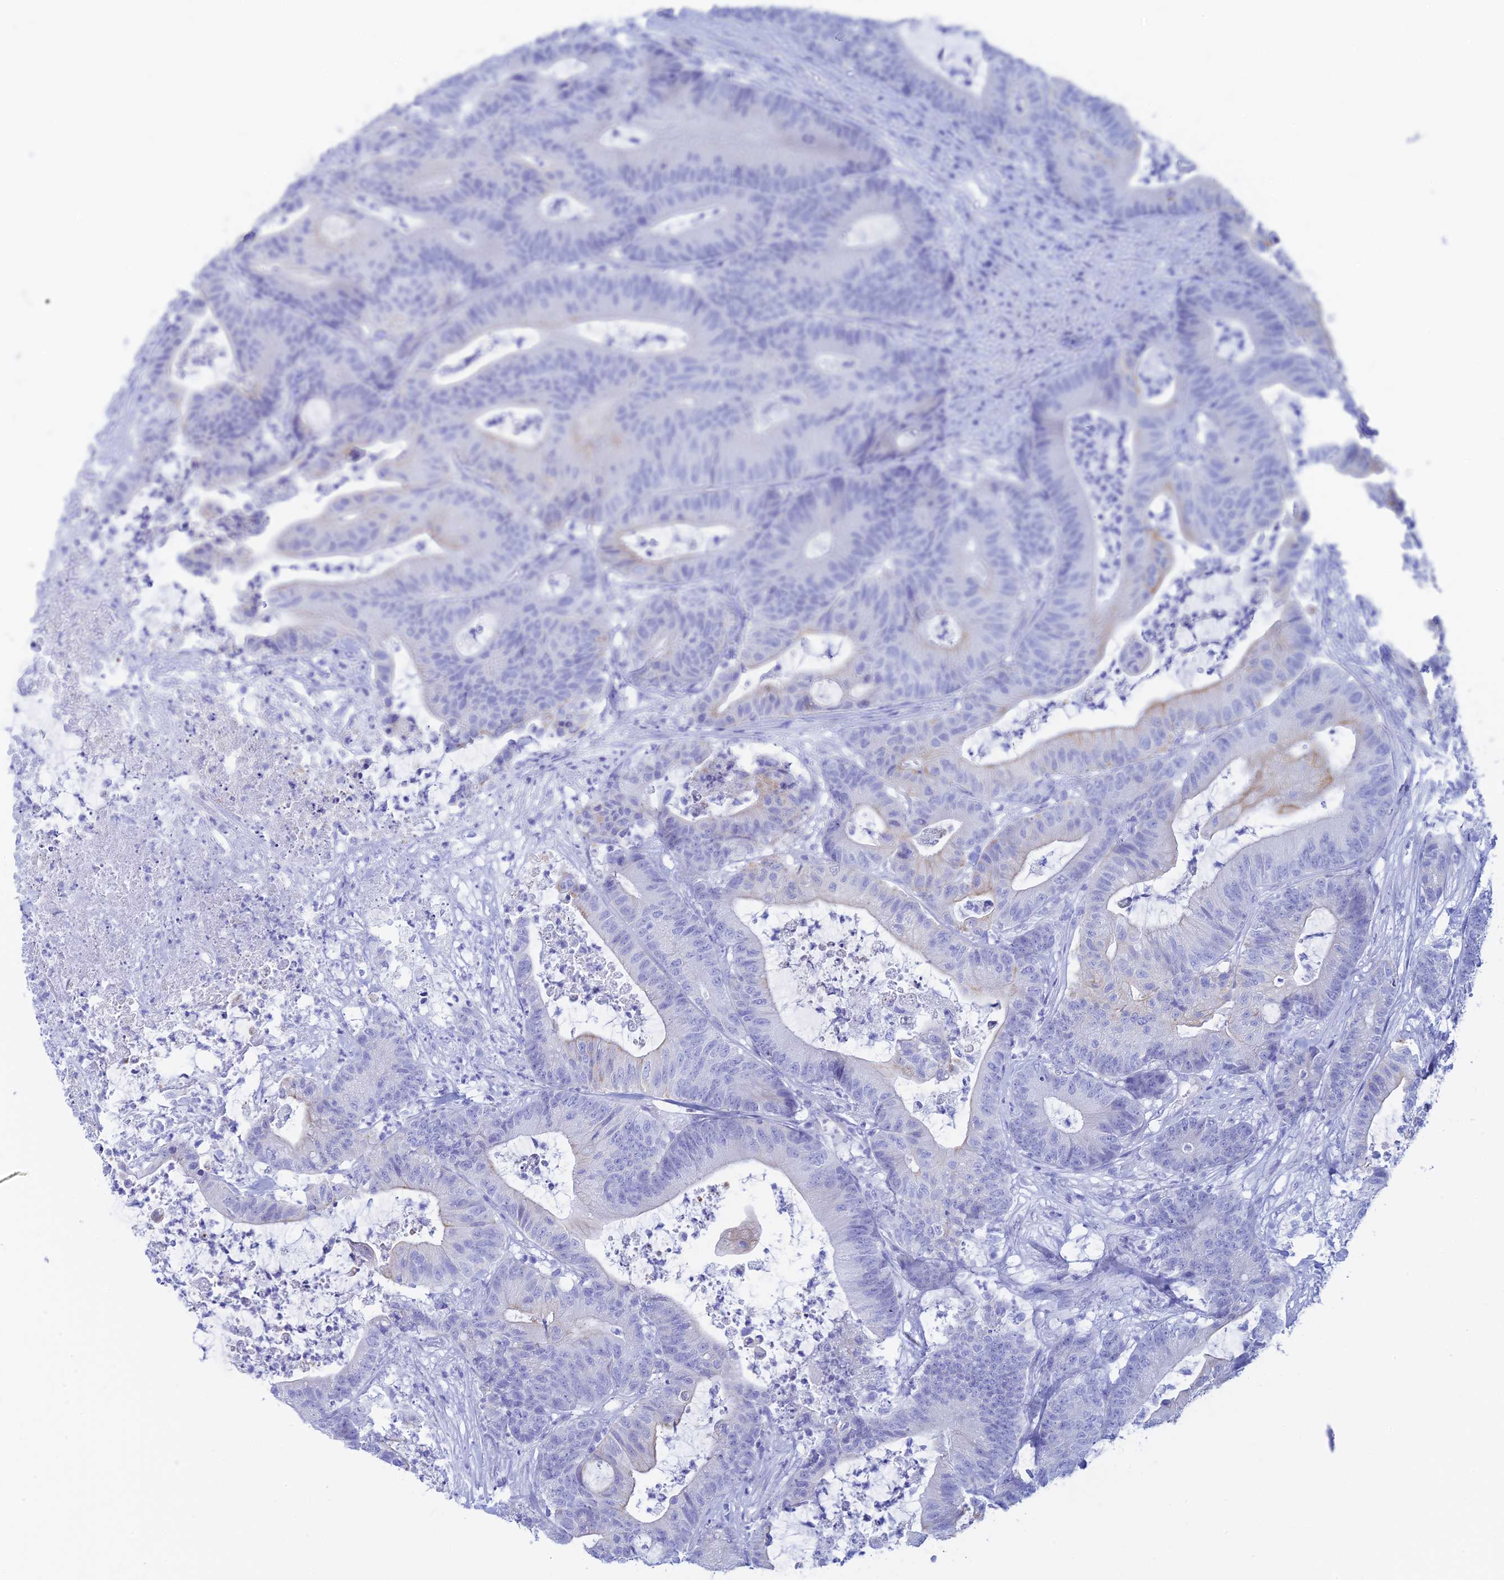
{"staining": {"intensity": "negative", "quantity": "none", "location": "none"}, "tissue": "colorectal cancer", "cell_type": "Tumor cells", "image_type": "cancer", "snomed": [{"axis": "morphology", "description": "Adenocarcinoma, NOS"}, {"axis": "topography", "description": "Colon"}], "caption": "A high-resolution histopathology image shows IHC staining of colorectal adenocarcinoma, which displays no significant staining in tumor cells. (DAB (3,3'-diaminobenzidine) IHC, high magnification).", "gene": "CEP152", "patient": {"sex": "female", "age": 84}}